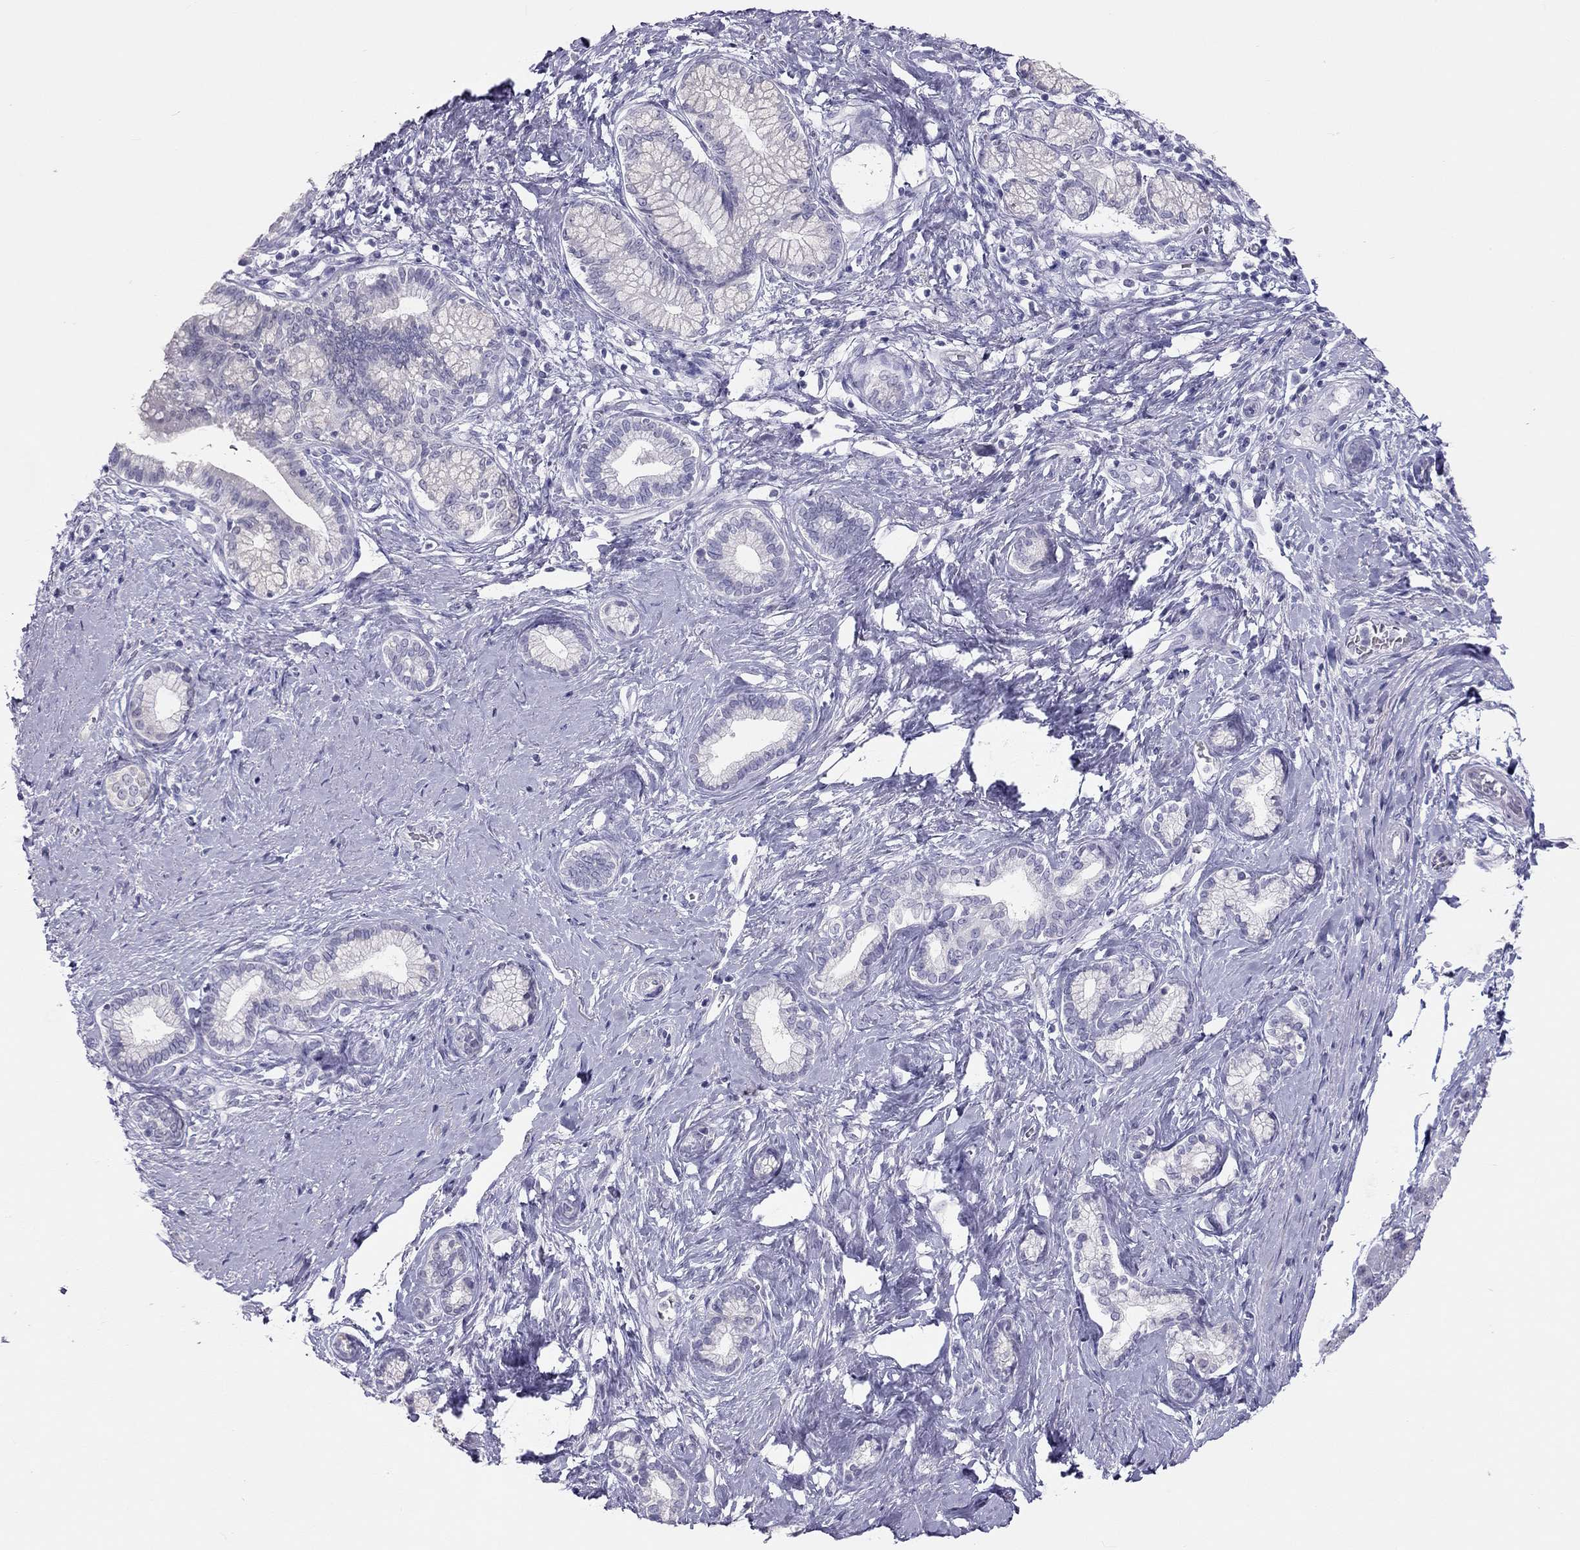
{"staining": {"intensity": "negative", "quantity": "none", "location": "none"}, "tissue": "pancreatic cancer", "cell_type": "Tumor cells", "image_type": "cancer", "snomed": [{"axis": "morphology", "description": "Adenocarcinoma, NOS"}, {"axis": "topography", "description": "Pancreas"}], "caption": "DAB immunohistochemical staining of pancreatic adenocarcinoma displays no significant expression in tumor cells.", "gene": "SPATA12", "patient": {"sex": "female", "age": 73}}